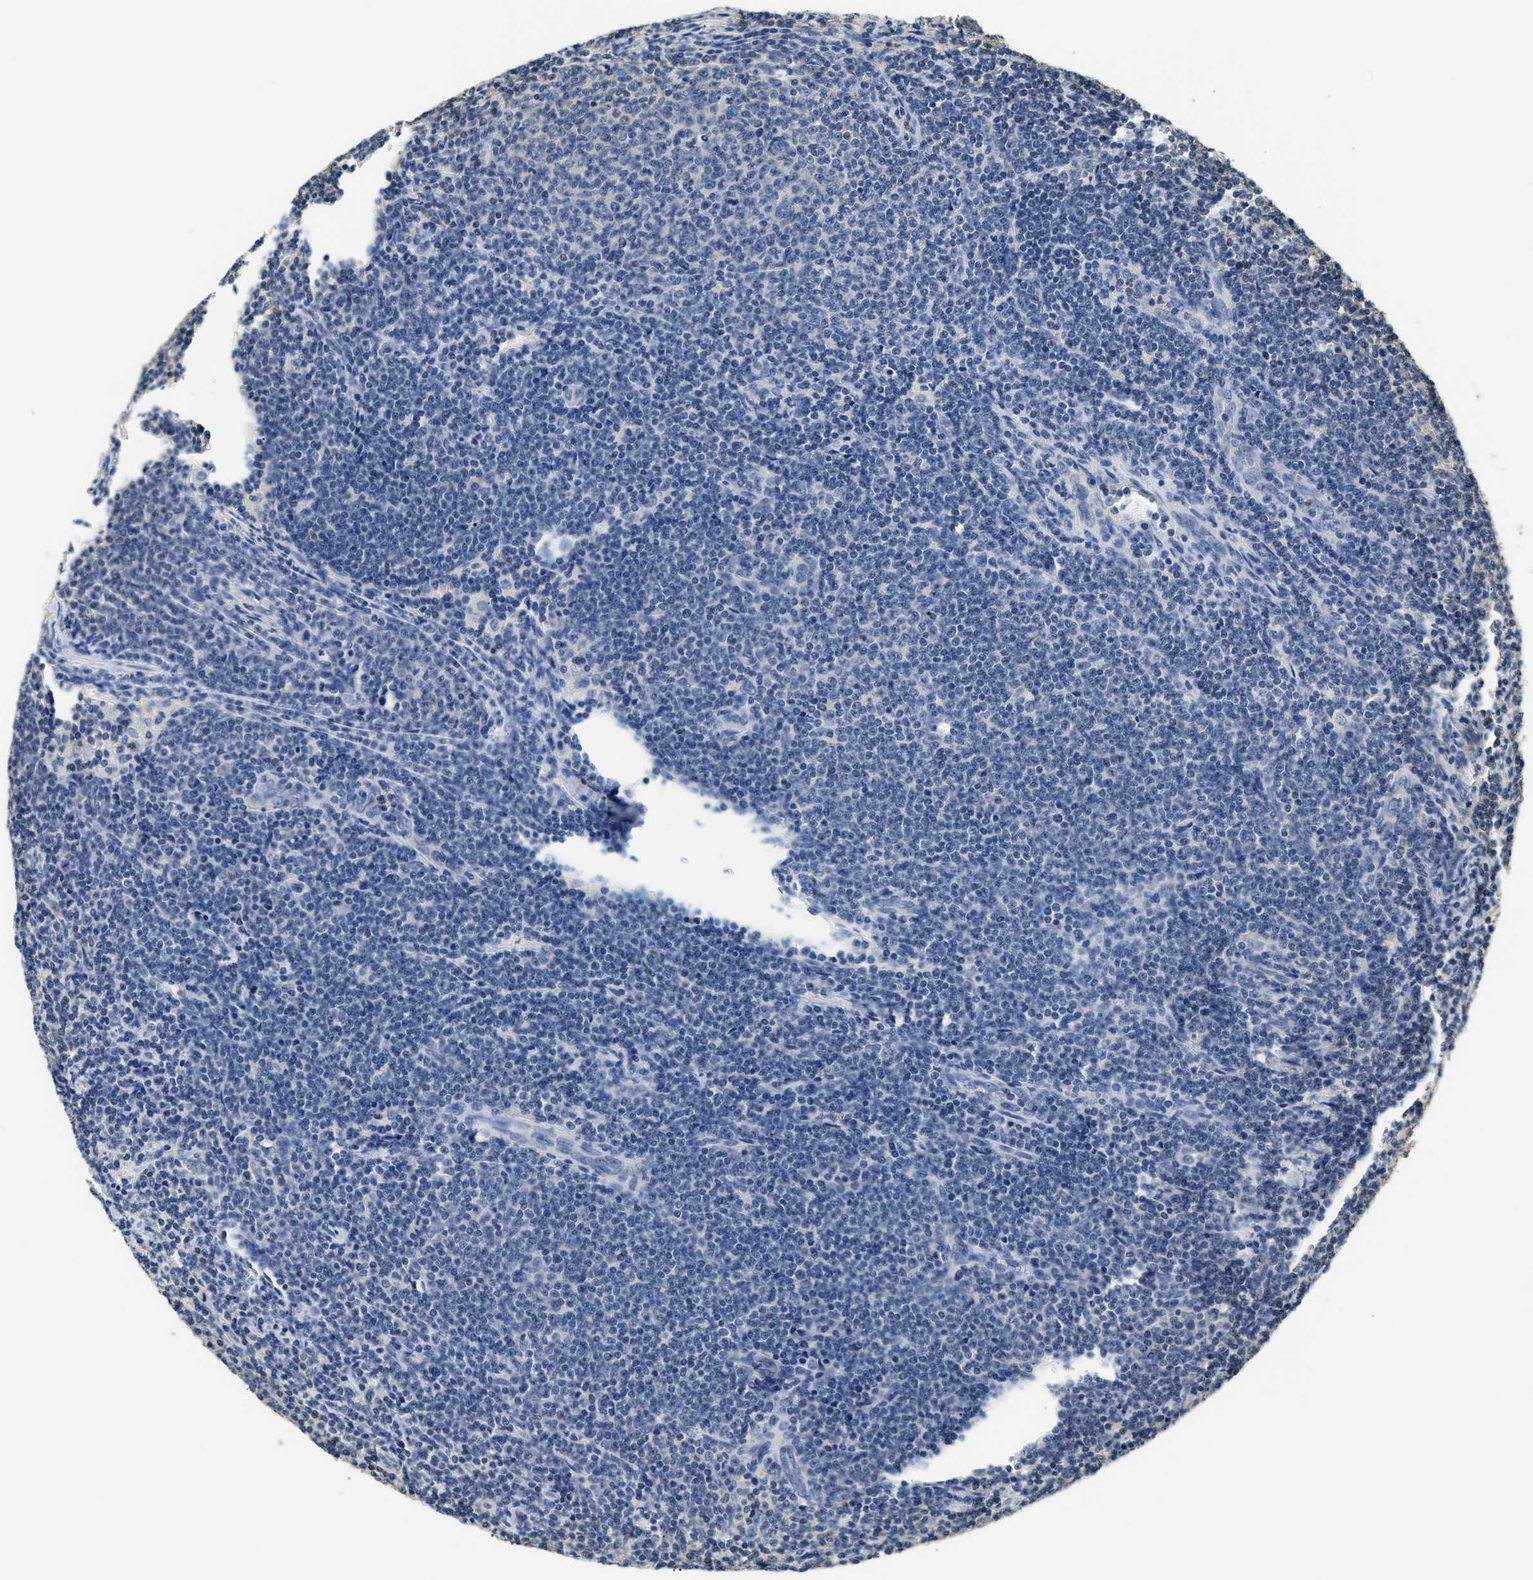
{"staining": {"intensity": "negative", "quantity": "none", "location": "none"}, "tissue": "lymphoma", "cell_type": "Tumor cells", "image_type": "cancer", "snomed": [{"axis": "morphology", "description": "Malignant lymphoma, non-Hodgkin's type, Low grade"}, {"axis": "topography", "description": "Lymph node"}], "caption": "Immunohistochemistry micrograph of lymphoma stained for a protein (brown), which displays no staining in tumor cells.", "gene": "GPI", "patient": {"sex": "male", "age": 66}}